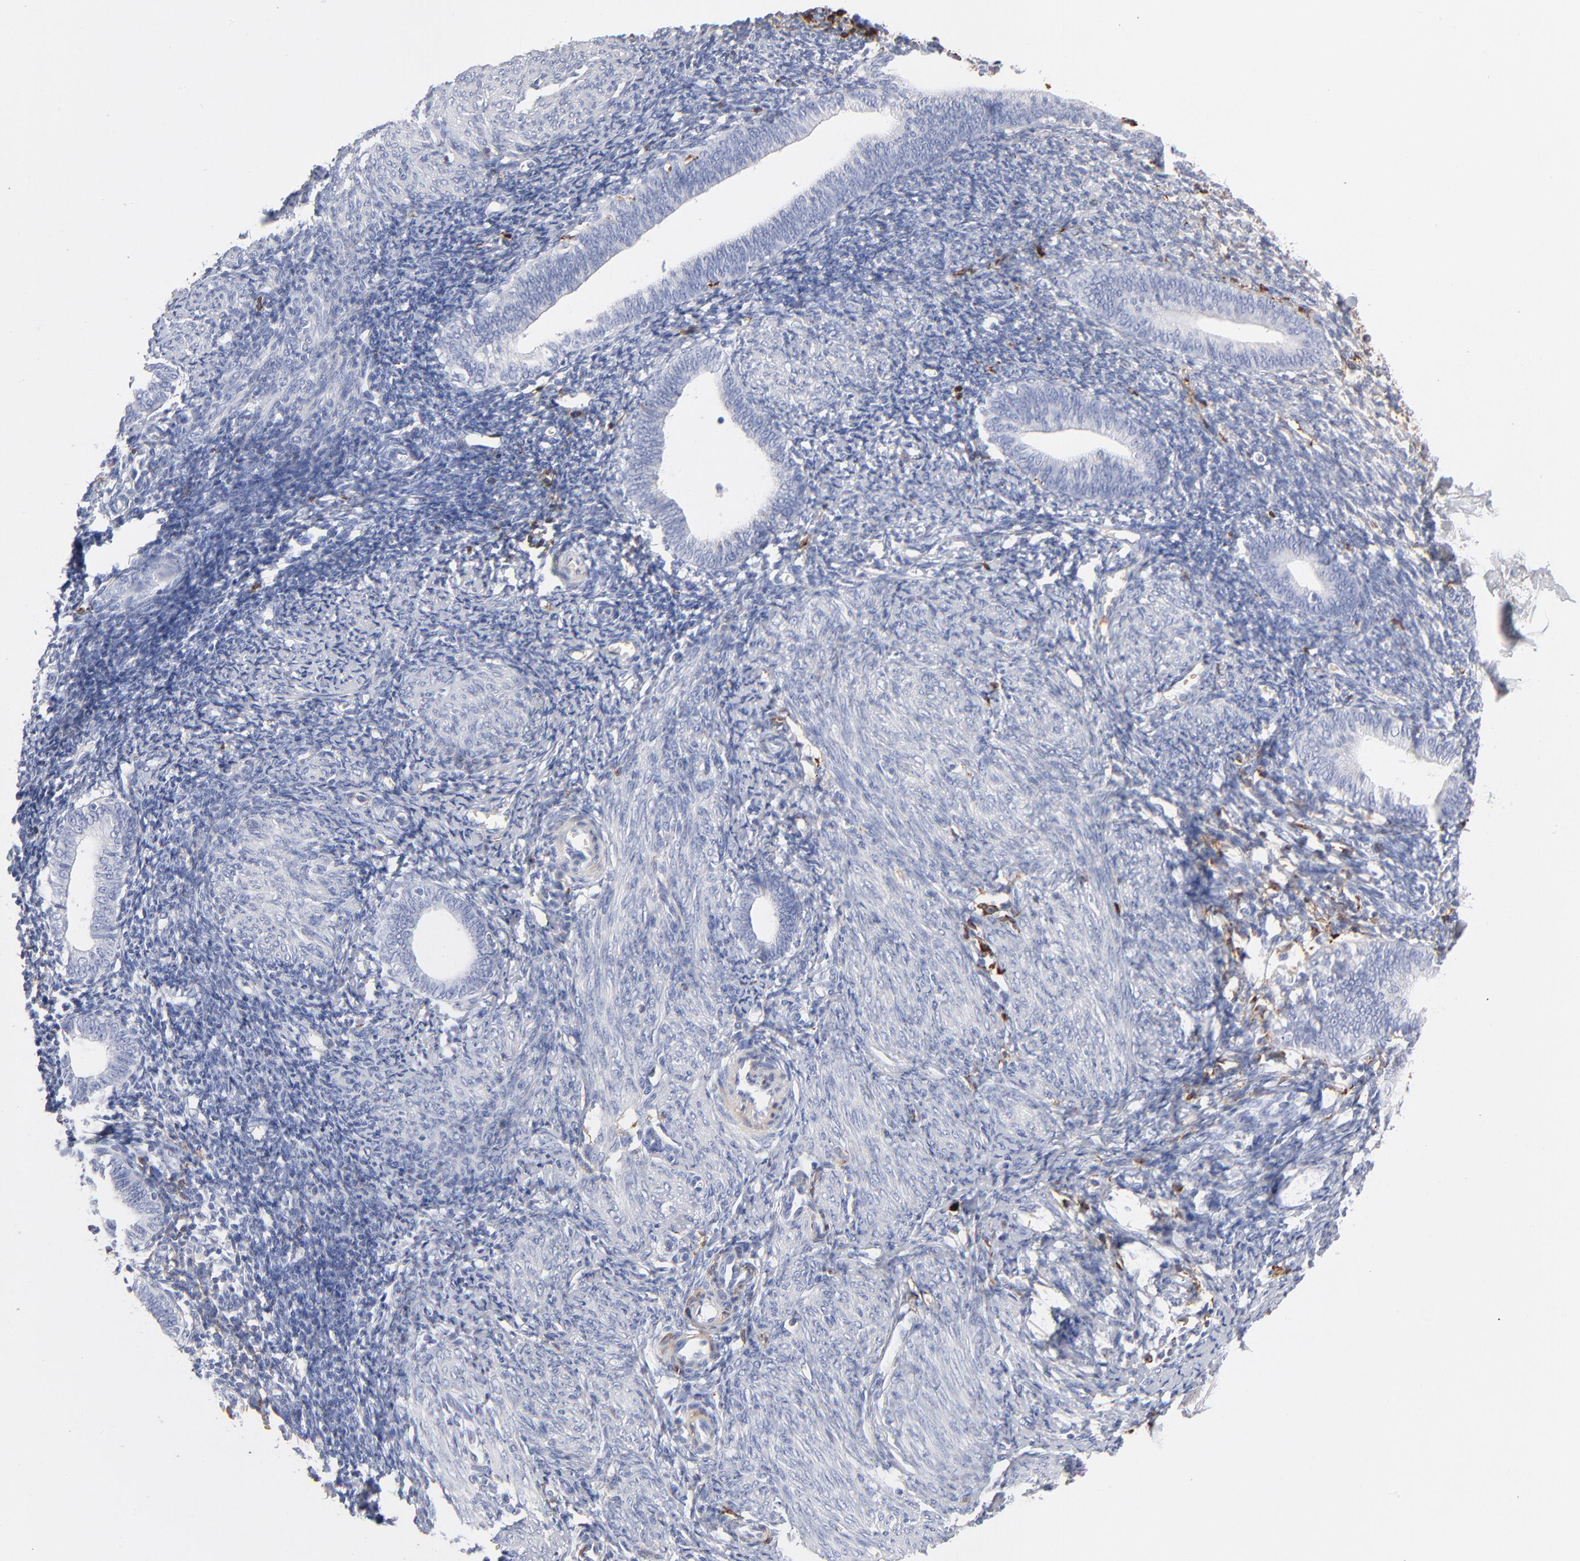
{"staining": {"intensity": "moderate", "quantity": "25%-75%", "location": "cytoplasmic/membranous"}, "tissue": "endometrium", "cell_type": "Cells in endometrial stroma", "image_type": "normal", "snomed": [{"axis": "morphology", "description": "Normal tissue, NOS"}, {"axis": "topography", "description": "Endometrium"}], "caption": "A medium amount of moderate cytoplasmic/membranous positivity is present in about 25%-75% of cells in endometrial stroma in unremarkable endometrium. The staining was performed using DAB to visualize the protein expression in brown, while the nuclei were stained in blue with hematoxylin (Magnification: 20x).", "gene": "APOH", "patient": {"sex": "female", "age": 57}}